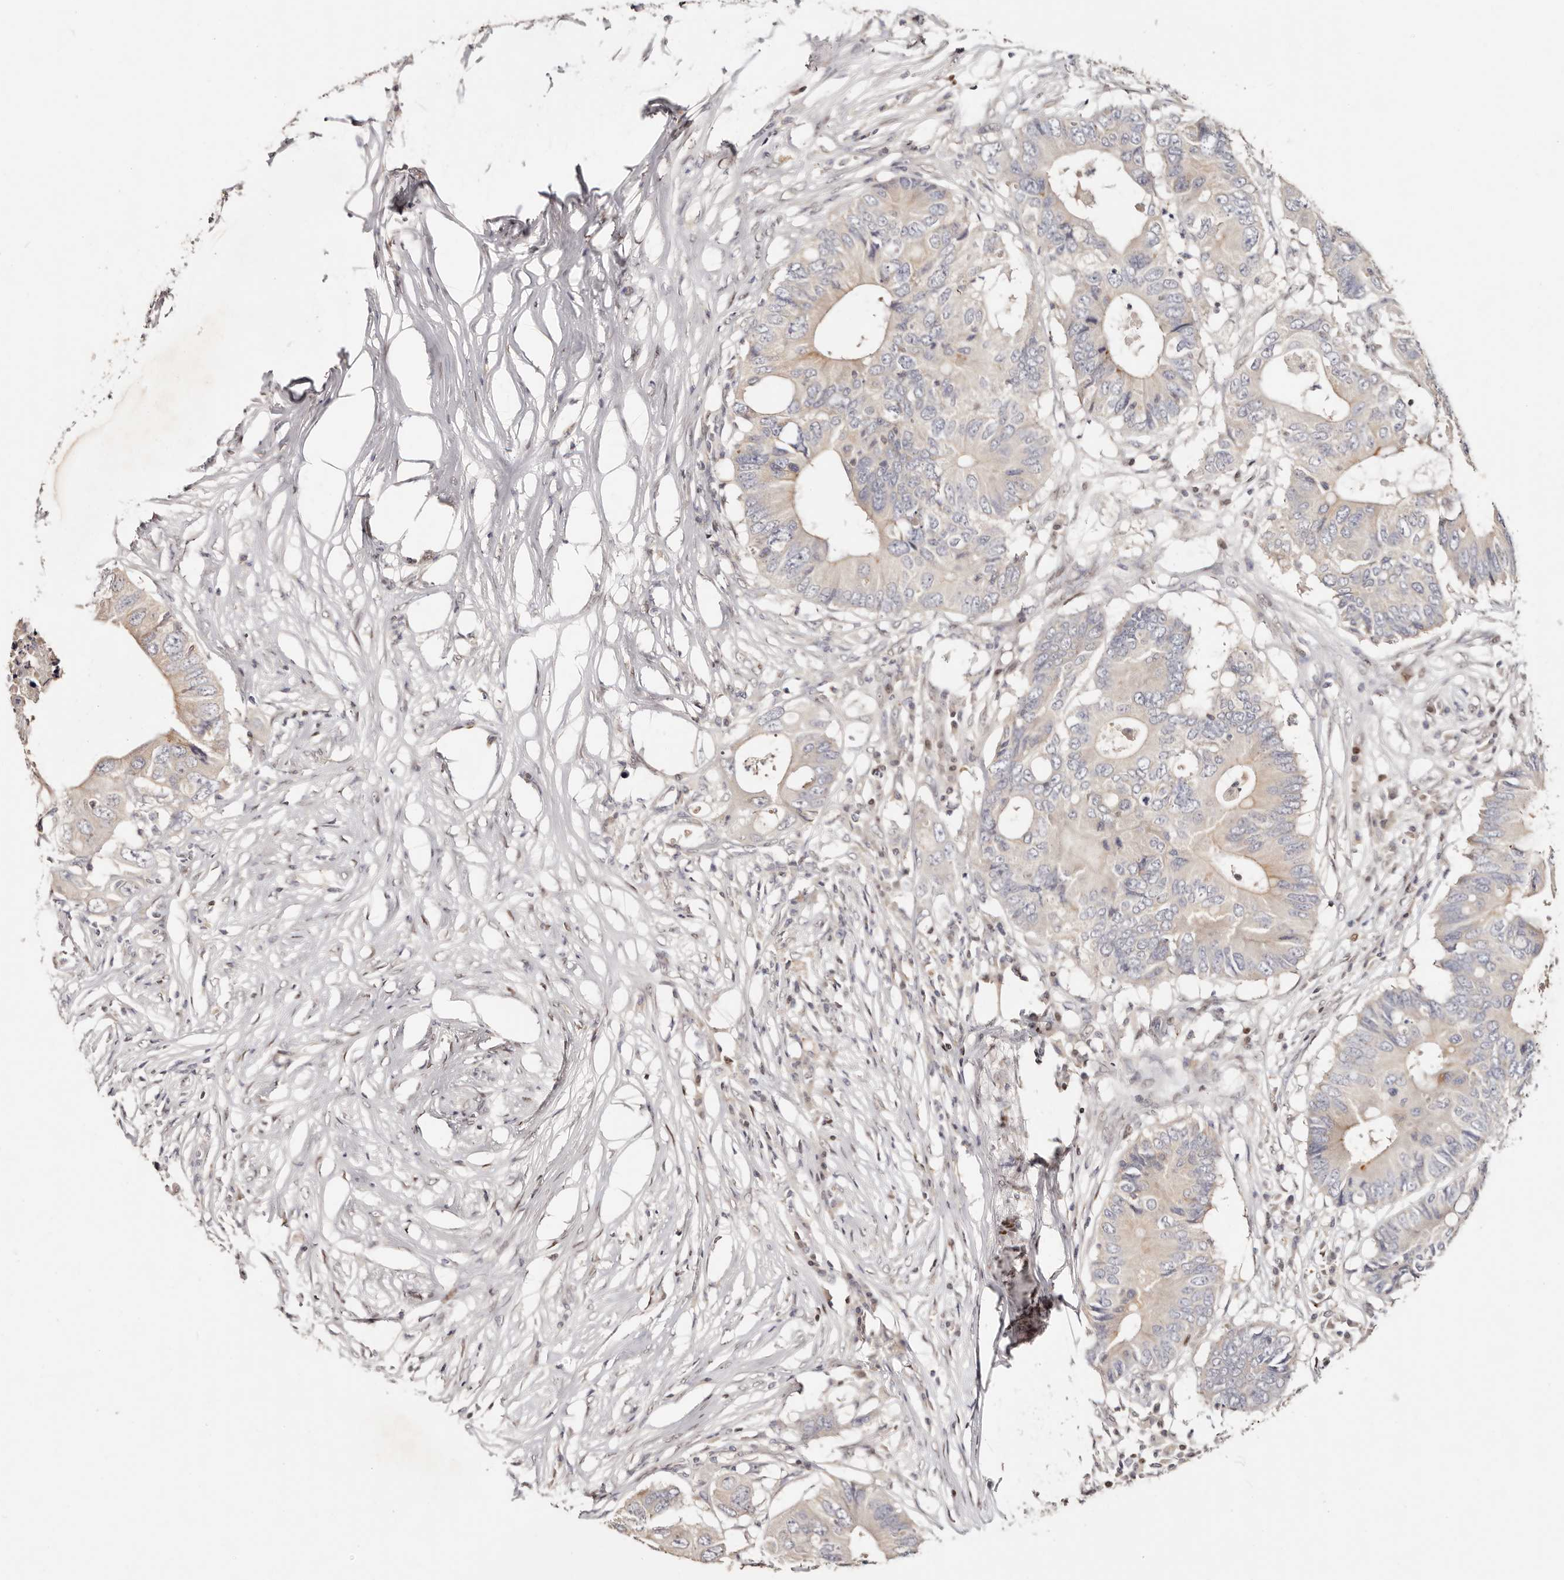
{"staining": {"intensity": "moderate", "quantity": "<25%", "location": "cytoplasmic/membranous"}, "tissue": "colorectal cancer", "cell_type": "Tumor cells", "image_type": "cancer", "snomed": [{"axis": "morphology", "description": "Adenocarcinoma, NOS"}, {"axis": "topography", "description": "Colon"}], "caption": "Immunohistochemistry (IHC) of colorectal cancer (adenocarcinoma) demonstrates low levels of moderate cytoplasmic/membranous expression in approximately <25% of tumor cells.", "gene": "IQGAP3", "patient": {"sex": "male", "age": 71}}